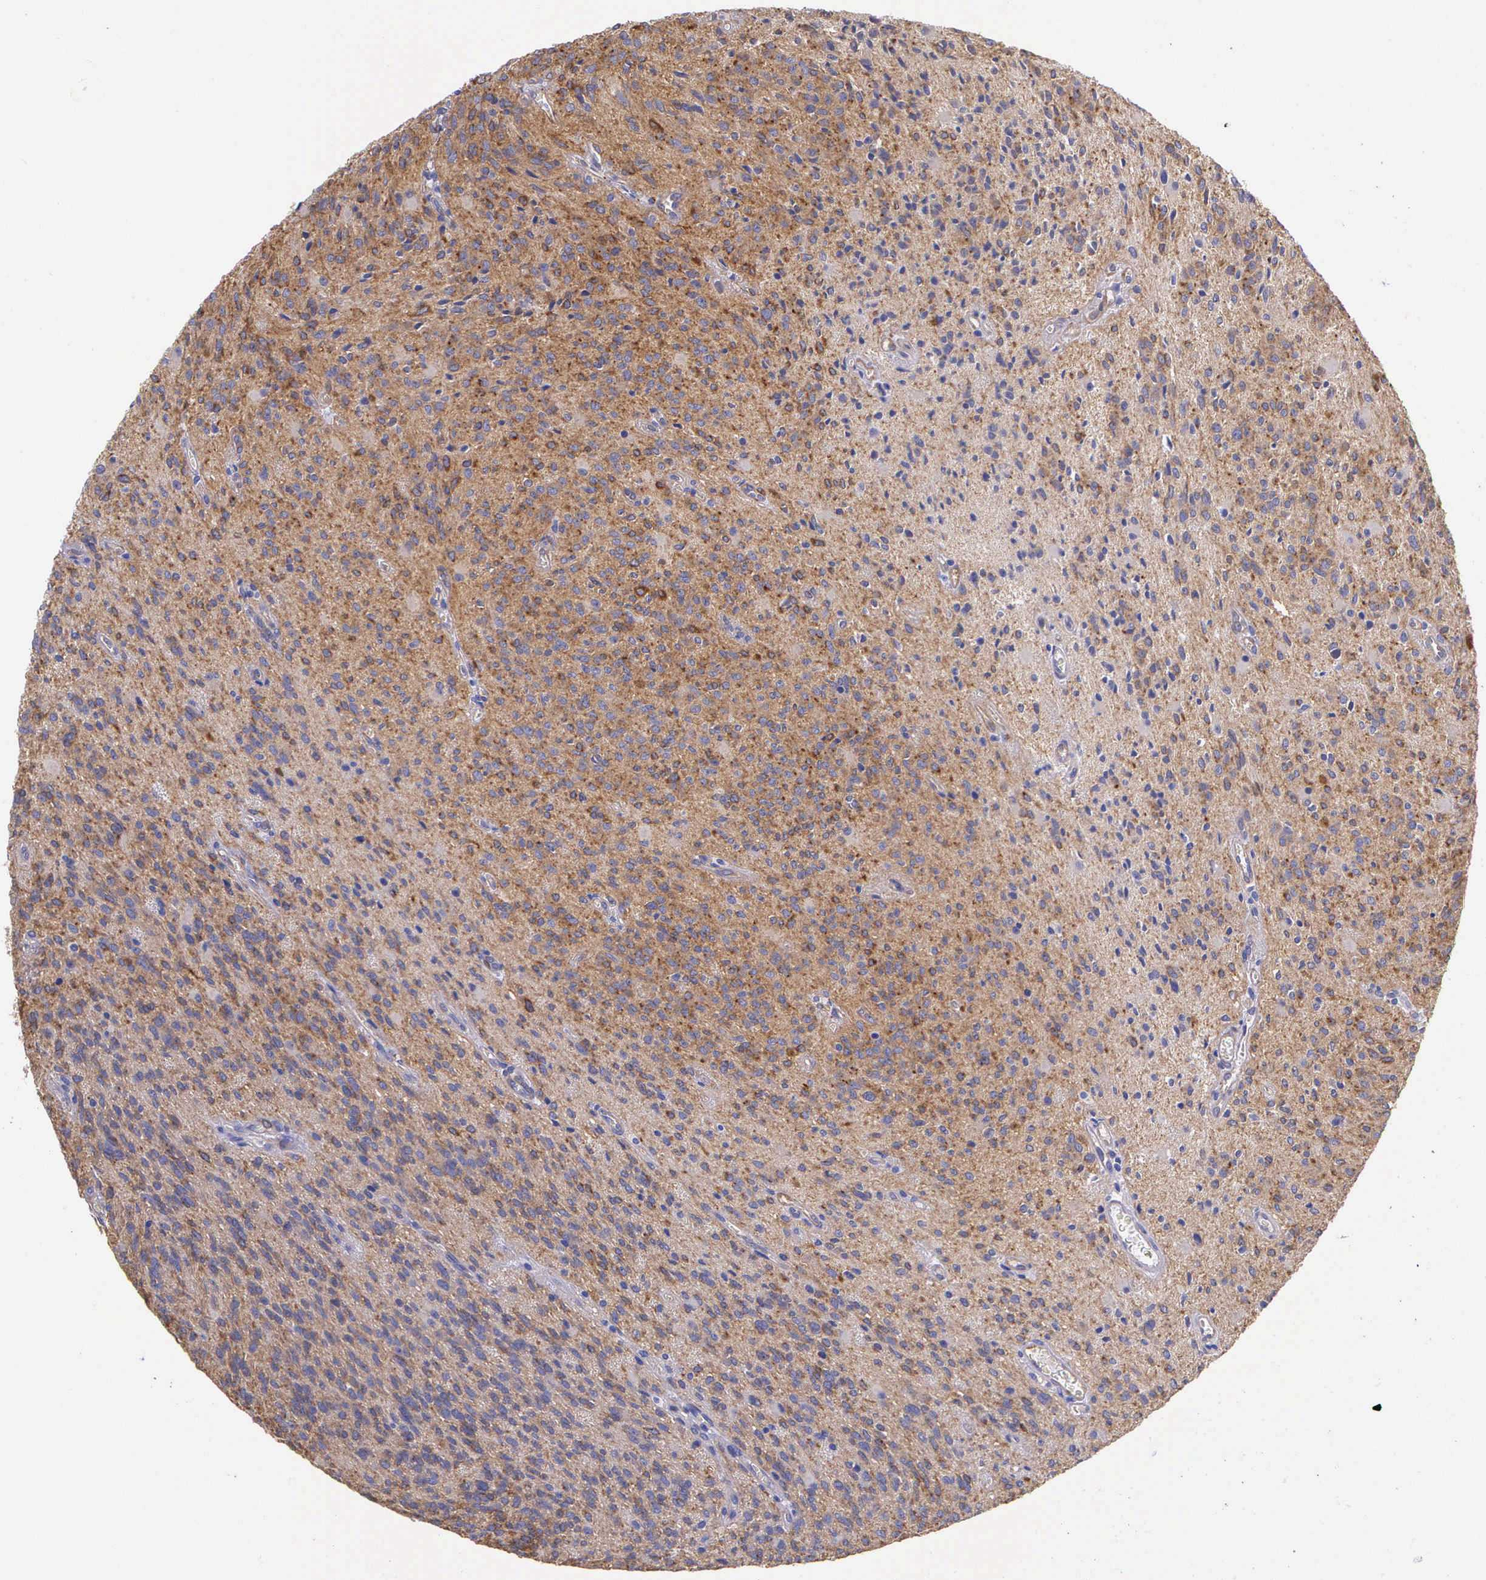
{"staining": {"intensity": "moderate", "quantity": ">75%", "location": "cytoplasmic/membranous"}, "tissue": "glioma", "cell_type": "Tumor cells", "image_type": "cancer", "snomed": [{"axis": "morphology", "description": "Glioma, malignant, Low grade"}, {"axis": "topography", "description": "Brain"}], "caption": "Glioma was stained to show a protein in brown. There is medium levels of moderate cytoplasmic/membranous staining in approximately >75% of tumor cells.", "gene": "BCAR1", "patient": {"sex": "female", "age": 15}}